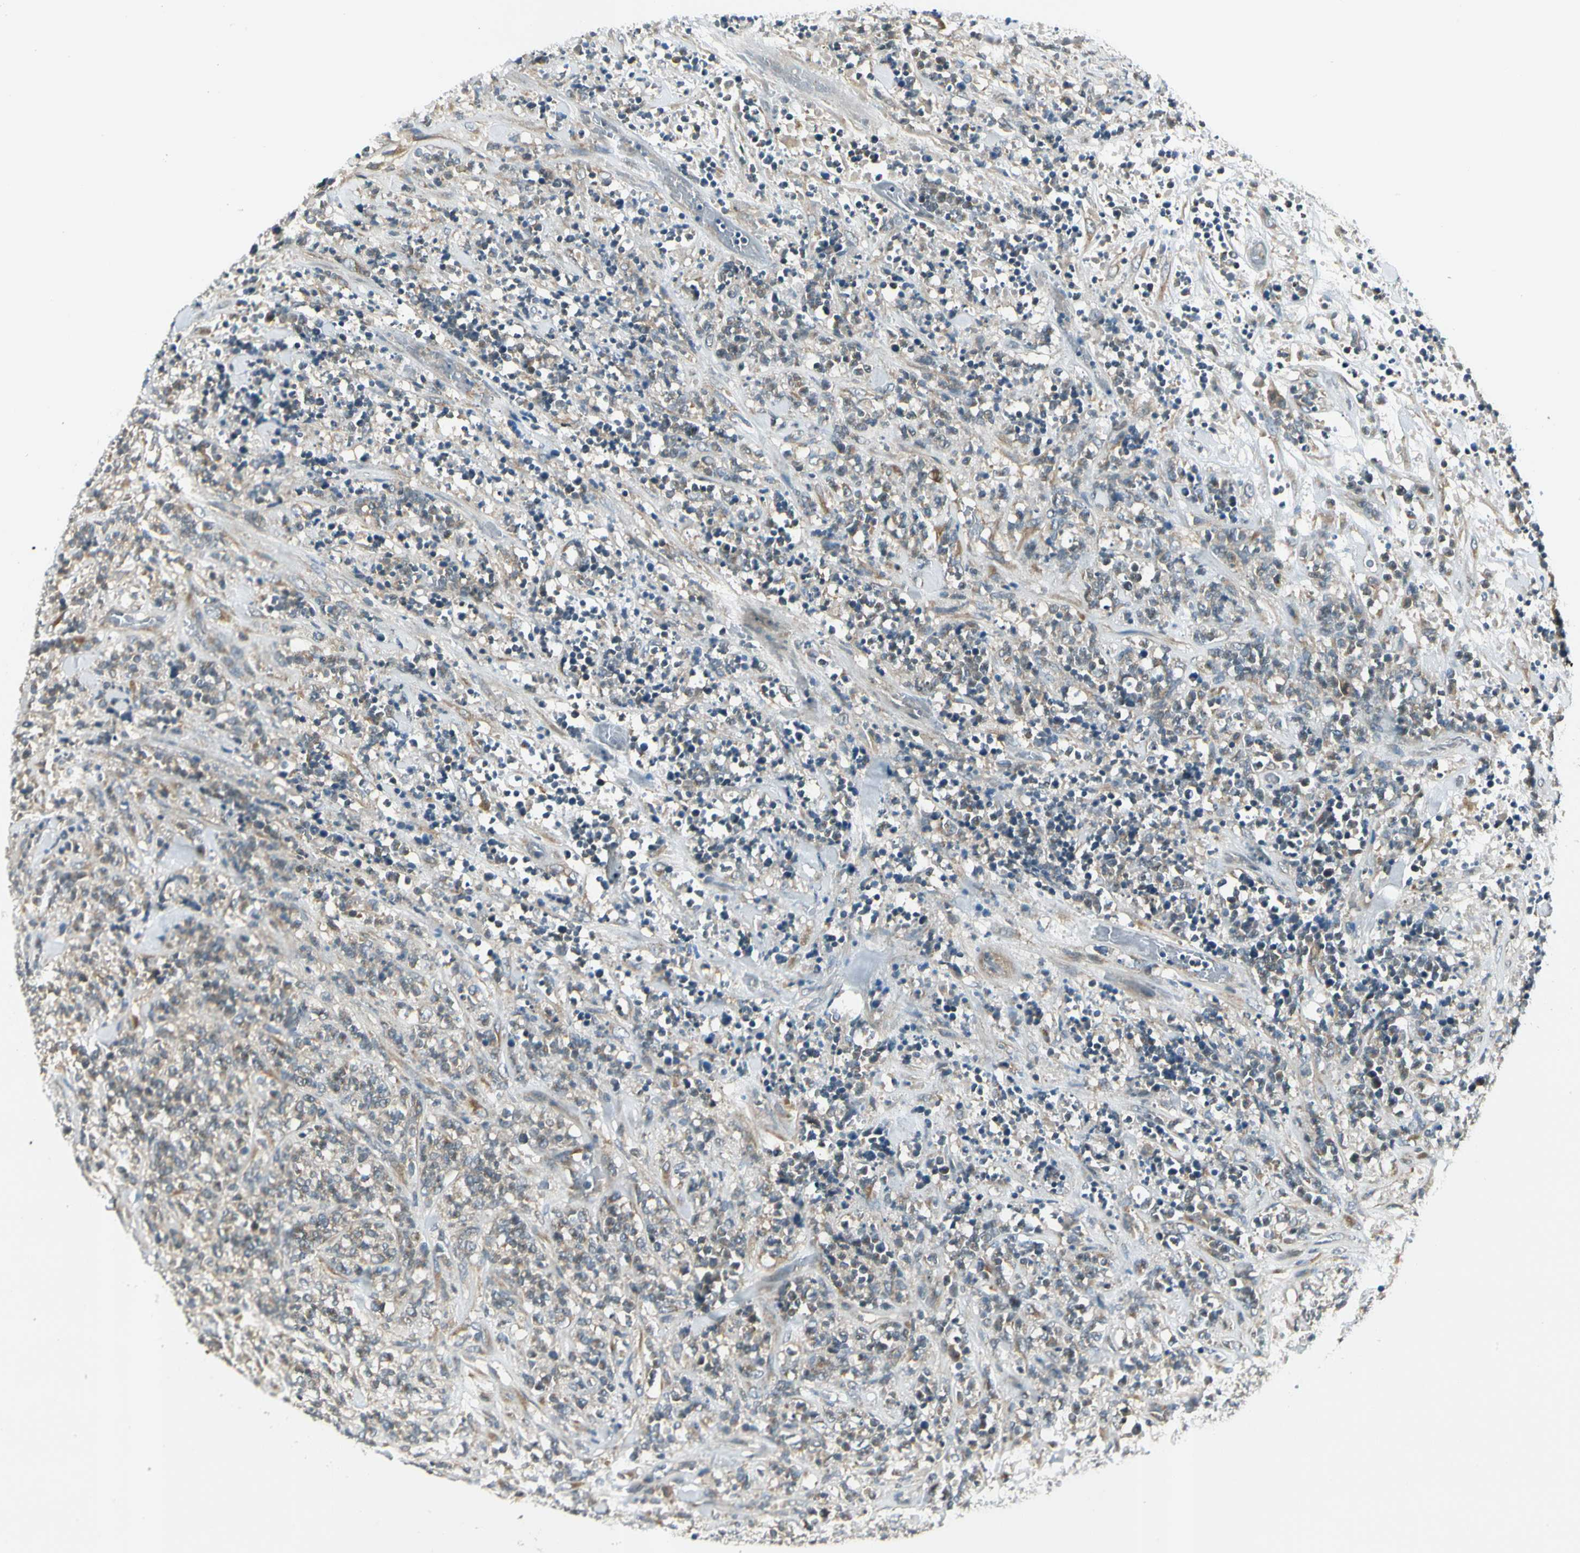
{"staining": {"intensity": "weak", "quantity": ">75%", "location": "cytoplasmic/membranous"}, "tissue": "lymphoma", "cell_type": "Tumor cells", "image_type": "cancer", "snomed": [{"axis": "morphology", "description": "Malignant lymphoma, non-Hodgkin's type, High grade"}, {"axis": "topography", "description": "Soft tissue"}], "caption": "A brown stain highlights weak cytoplasmic/membranous positivity of a protein in malignant lymphoma, non-Hodgkin's type (high-grade) tumor cells. The protein of interest is shown in brown color, while the nuclei are stained blue.", "gene": "BNIP1", "patient": {"sex": "male", "age": 18}}